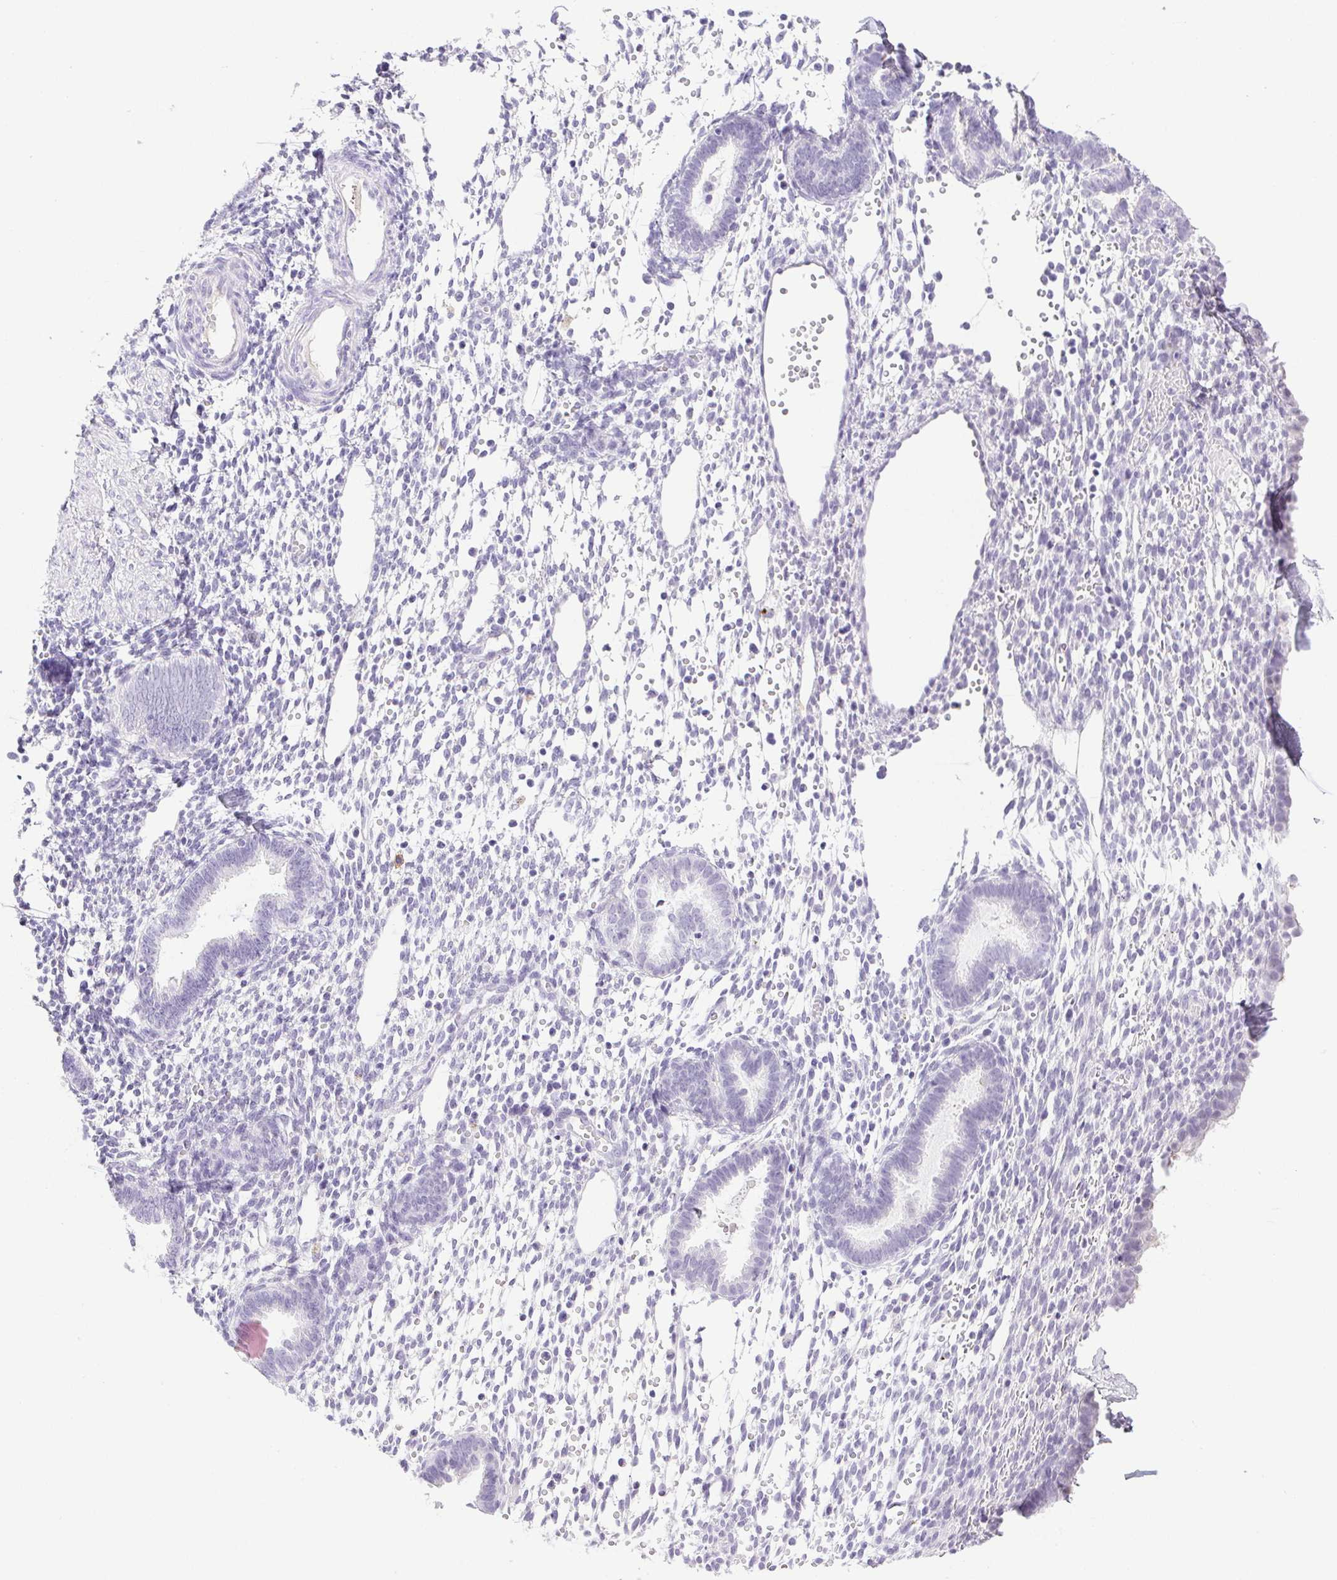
{"staining": {"intensity": "negative", "quantity": "none", "location": "none"}, "tissue": "endometrium", "cell_type": "Cells in endometrial stroma", "image_type": "normal", "snomed": [{"axis": "morphology", "description": "Normal tissue, NOS"}, {"axis": "topography", "description": "Endometrium"}], "caption": "Immunohistochemistry of normal endometrium shows no positivity in cells in endometrial stroma. (Stains: DAB (3,3'-diaminobenzidine) immunohistochemistry with hematoxylin counter stain, Microscopy: brightfield microscopy at high magnification).", "gene": "PAPPA2", "patient": {"sex": "female", "age": 36}}